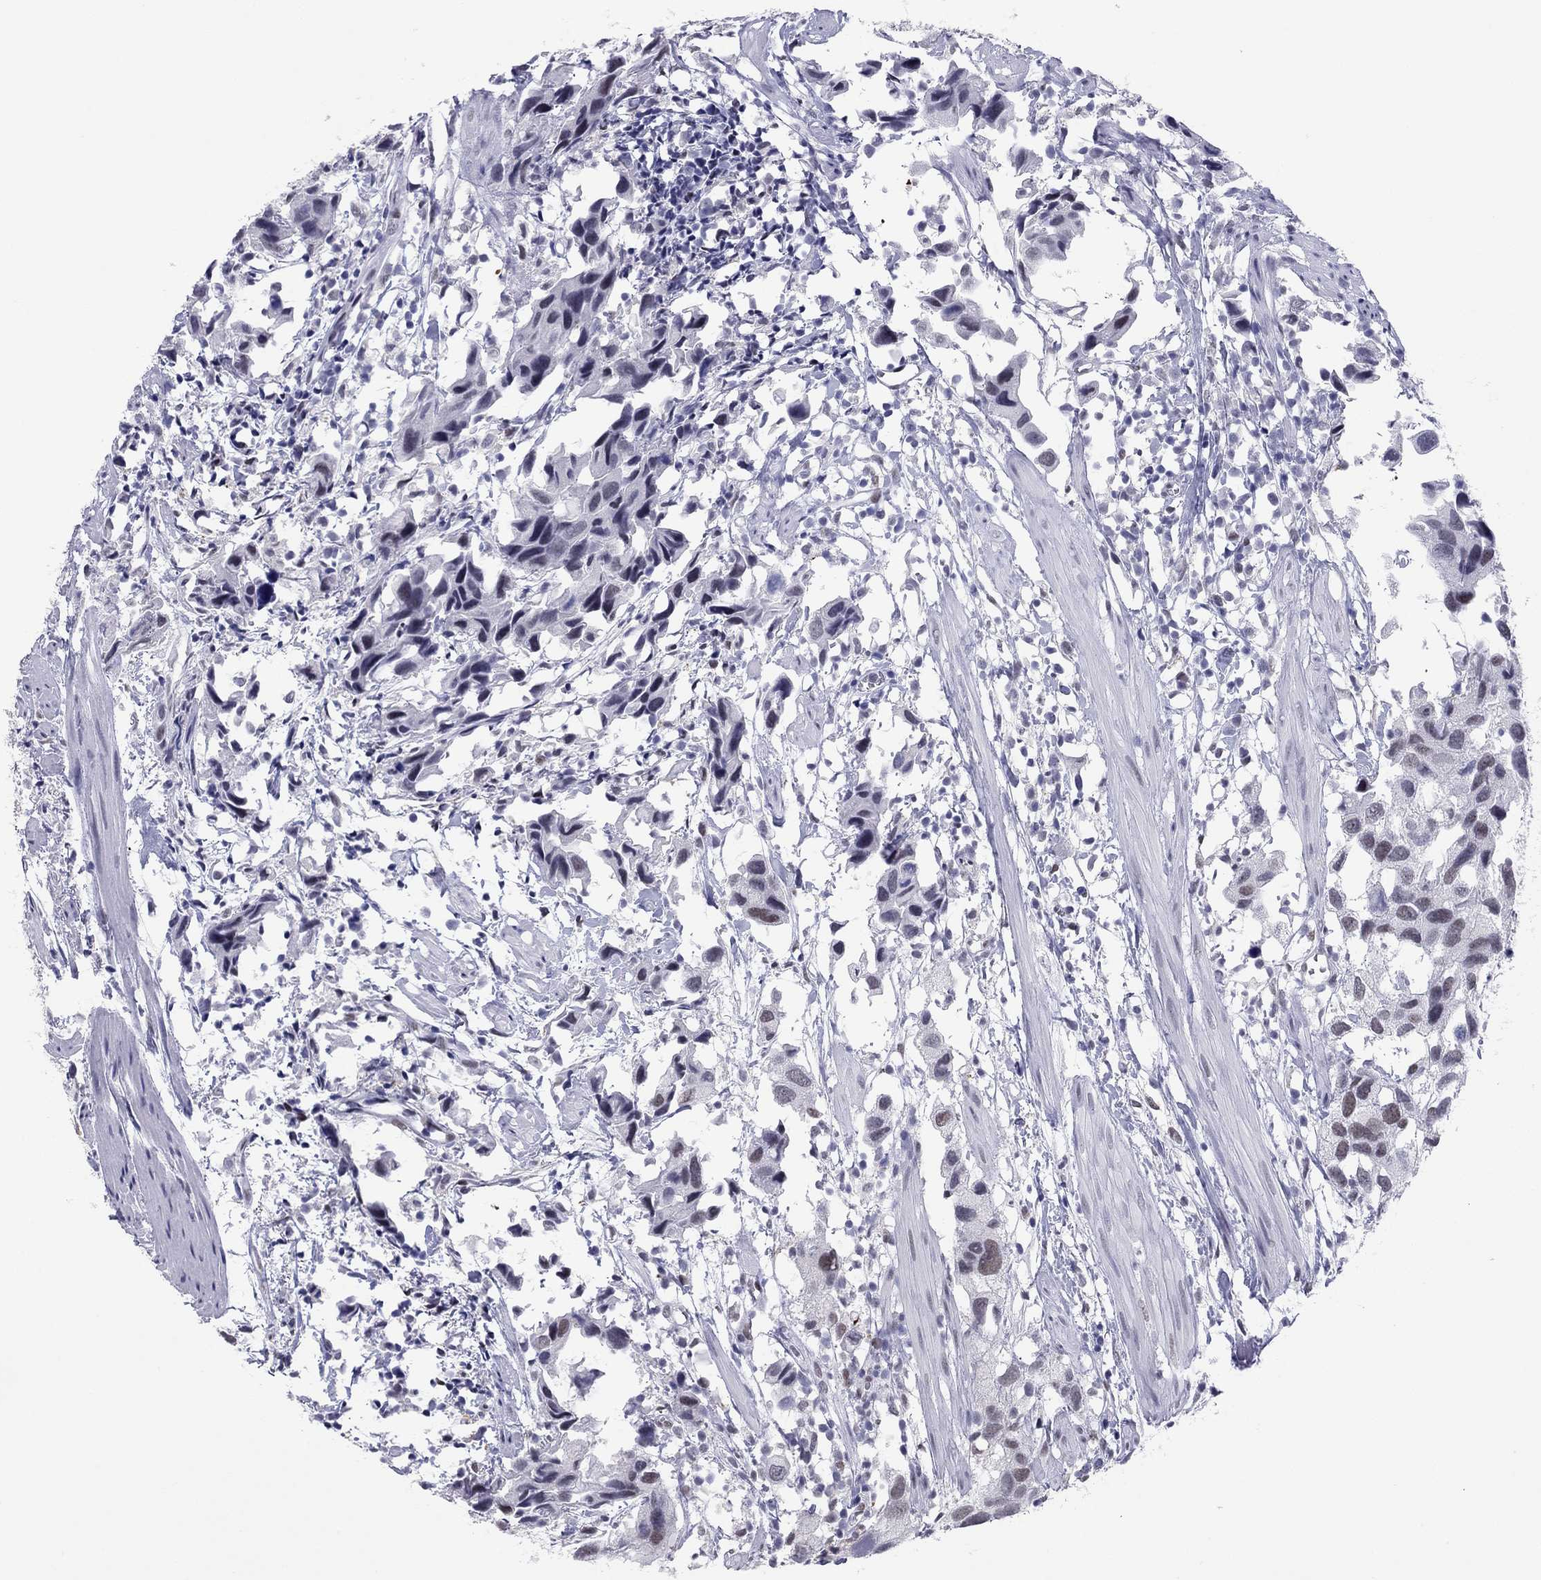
{"staining": {"intensity": "negative", "quantity": "none", "location": "none"}, "tissue": "urothelial cancer", "cell_type": "Tumor cells", "image_type": "cancer", "snomed": [{"axis": "morphology", "description": "Urothelial carcinoma, High grade"}, {"axis": "topography", "description": "Urinary bladder"}], "caption": "Urothelial cancer was stained to show a protein in brown. There is no significant expression in tumor cells. (DAB IHC, high magnification).", "gene": "DOT1L", "patient": {"sex": "male", "age": 79}}